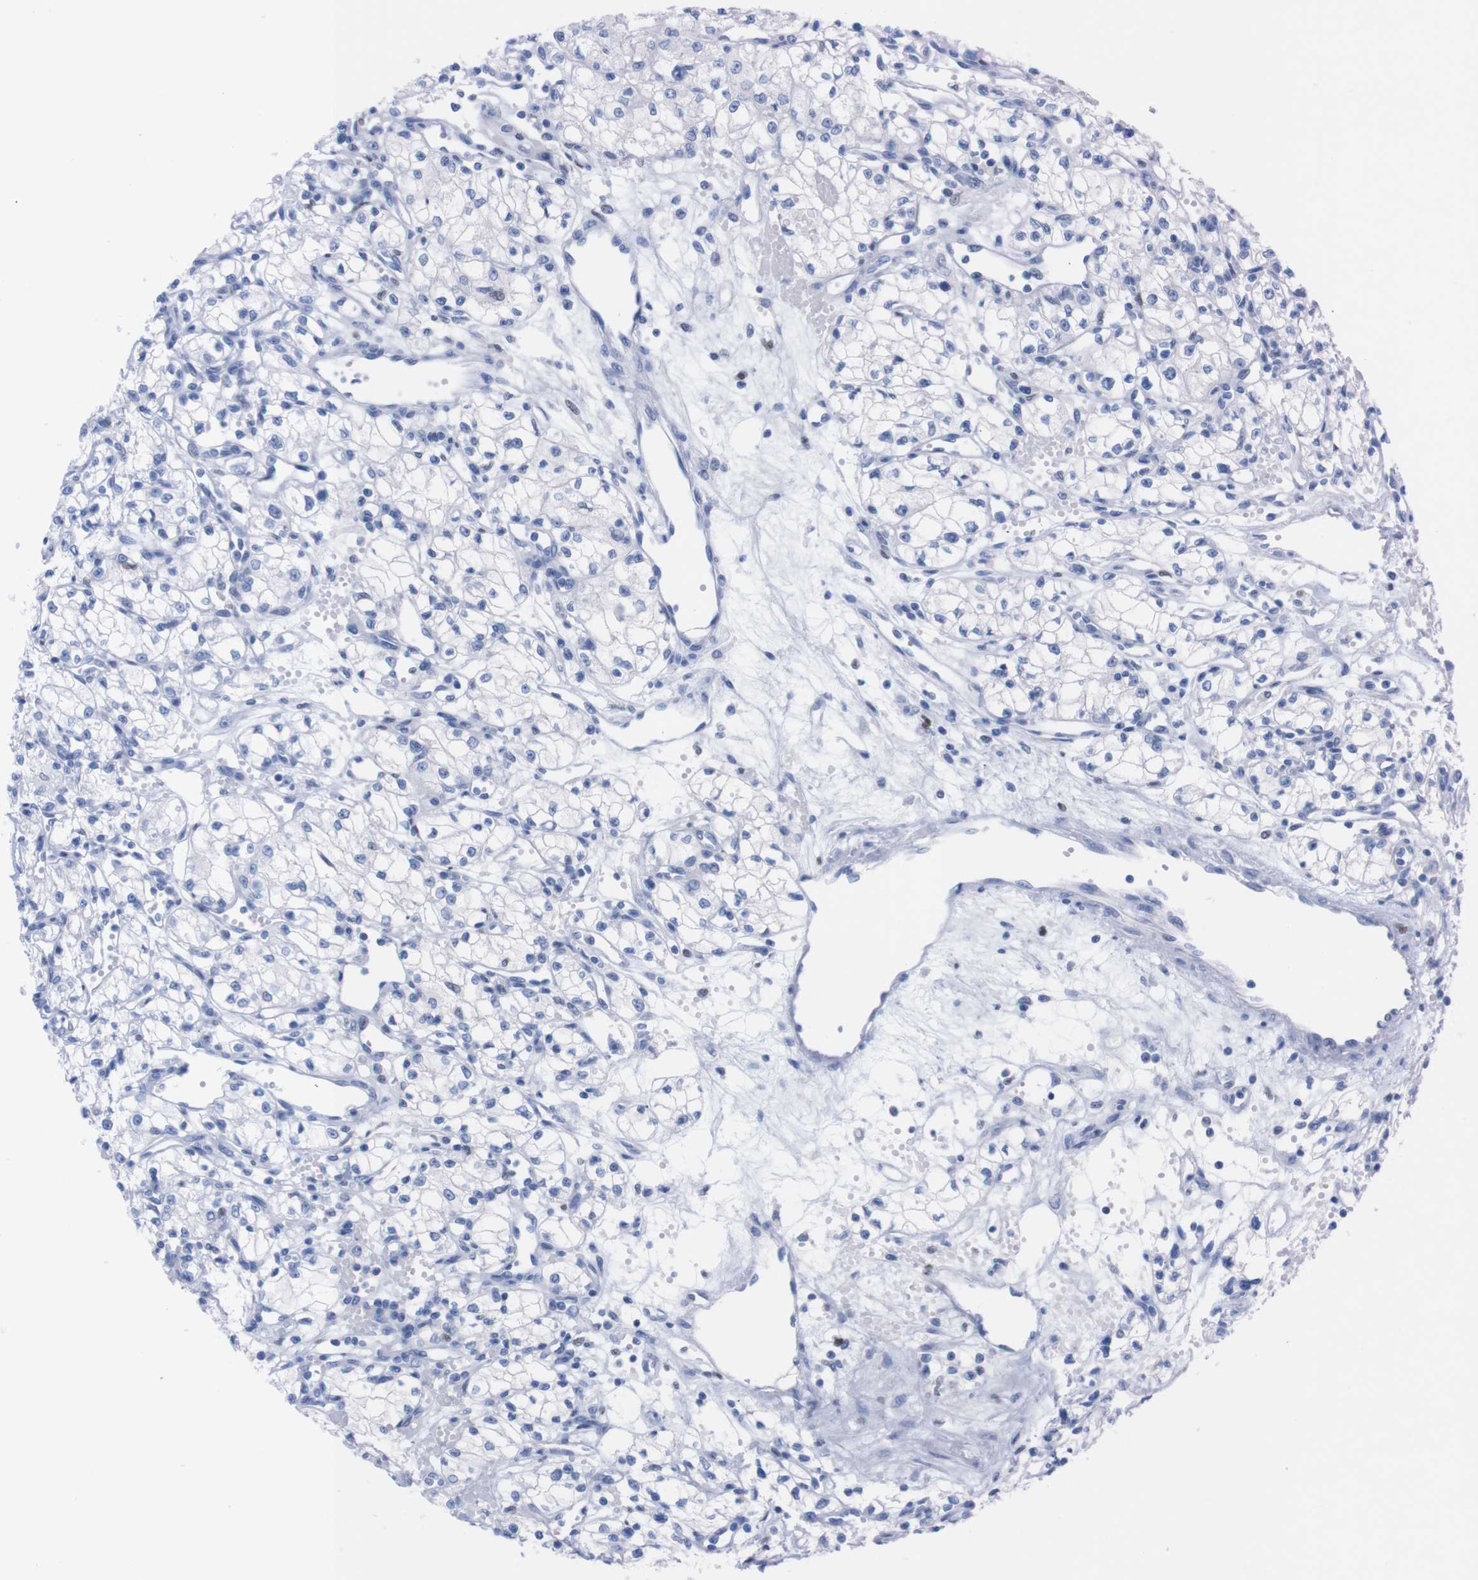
{"staining": {"intensity": "negative", "quantity": "none", "location": "none"}, "tissue": "renal cancer", "cell_type": "Tumor cells", "image_type": "cancer", "snomed": [{"axis": "morphology", "description": "Normal tissue, NOS"}, {"axis": "morphology", "description": "Adenocarcinoma, NOS"}, {"axis": "topography", "description": "Kidney"}], "caption": "Immunohistochemistry (IHC) of human renal cancer shows no positivity in tumor cells.", "gene": "P2RY12", "patient": {"sex": "male", "age": 59}}